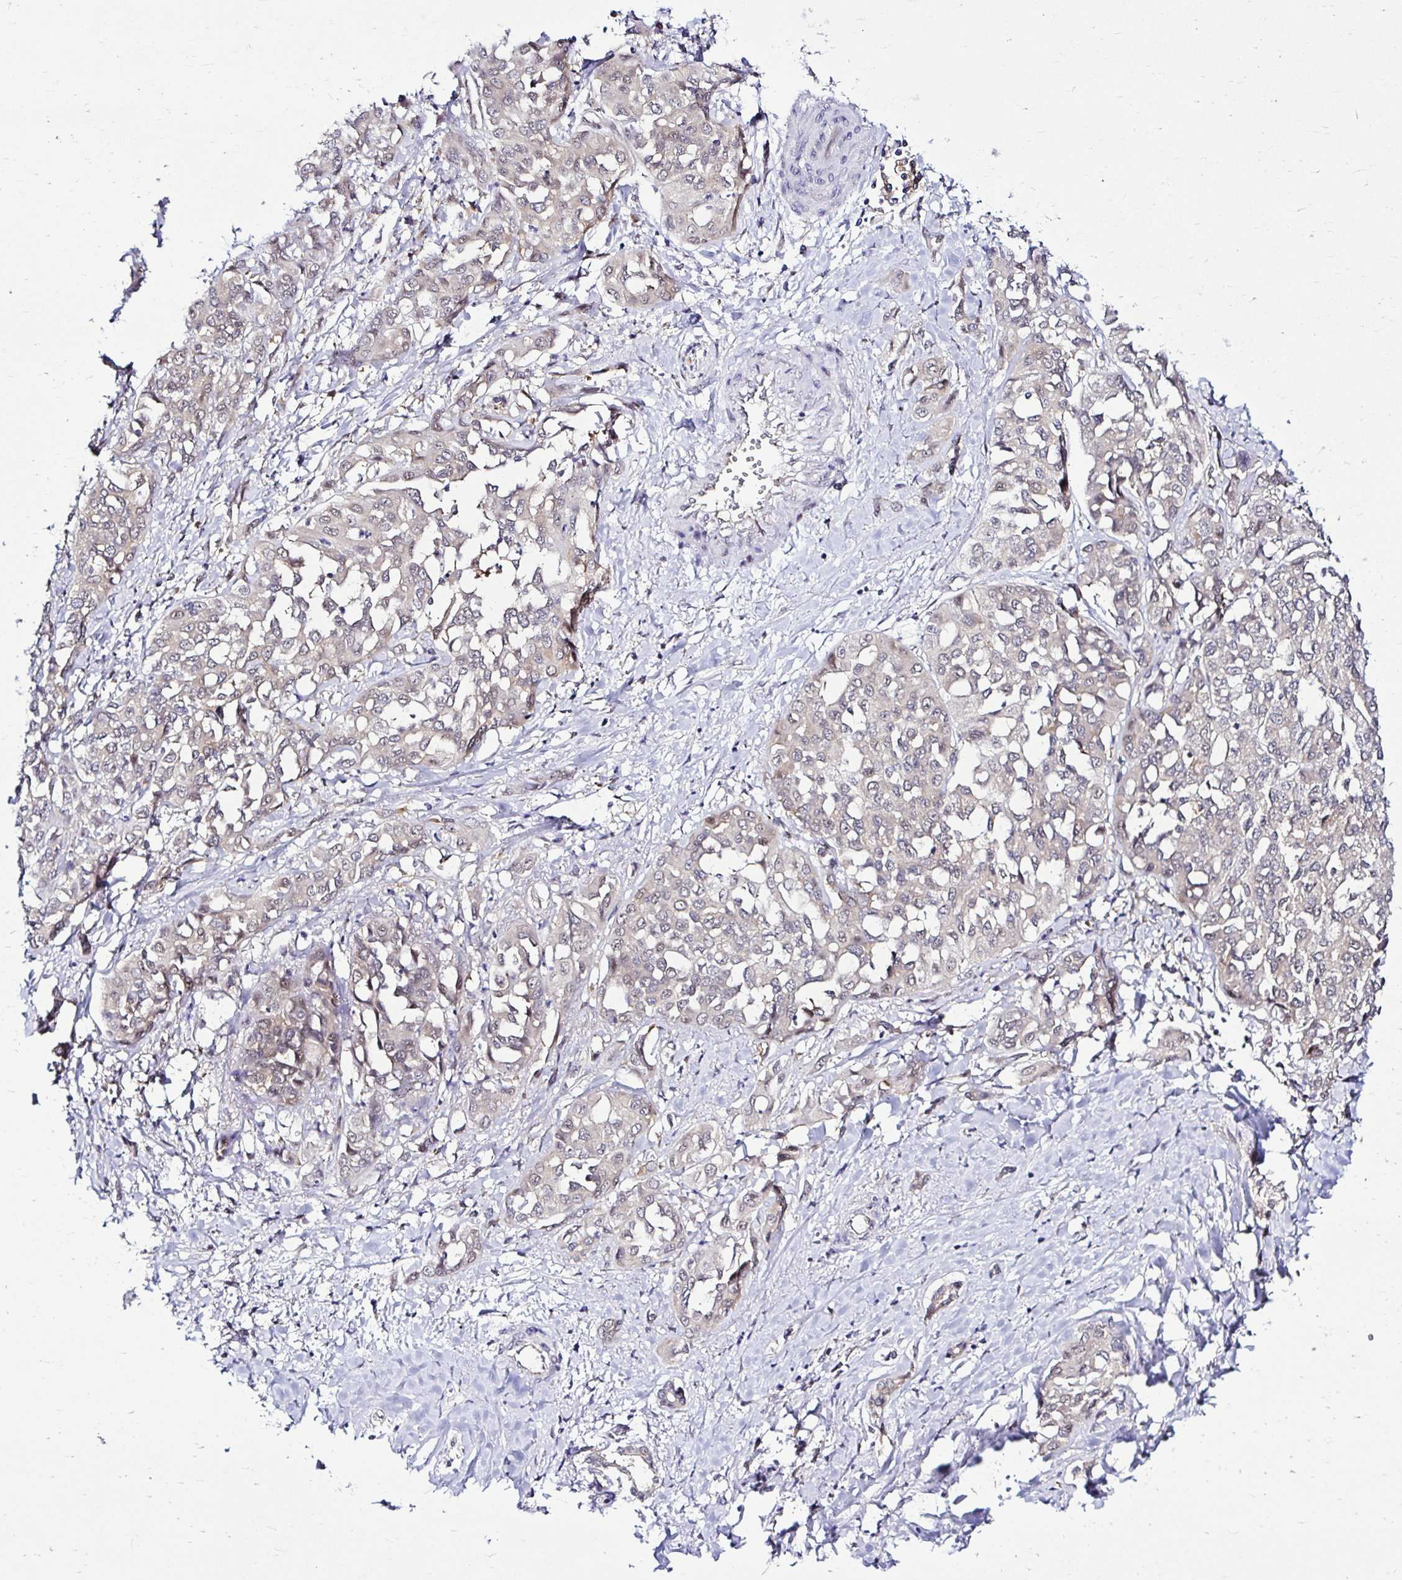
{"staining": {"intensity": "weak", "quantity": "<25%", "location": "nuclear"}, "tissue": "liver cancer", "cell_type": "Tumor cells", "image_type": "cancer", "snomed": [{"axis": "morphology", "description": "Cholangiocarcinoma"}, {"axis": "topography", "description": "Liver"}], "caption": "A histopathology image of liver cholangiocarcinoma stained for a protein exhibits no brown staining in tumor cells.", "gene": "PSMD3", "patient": {"sex": "female", "age": 77}}